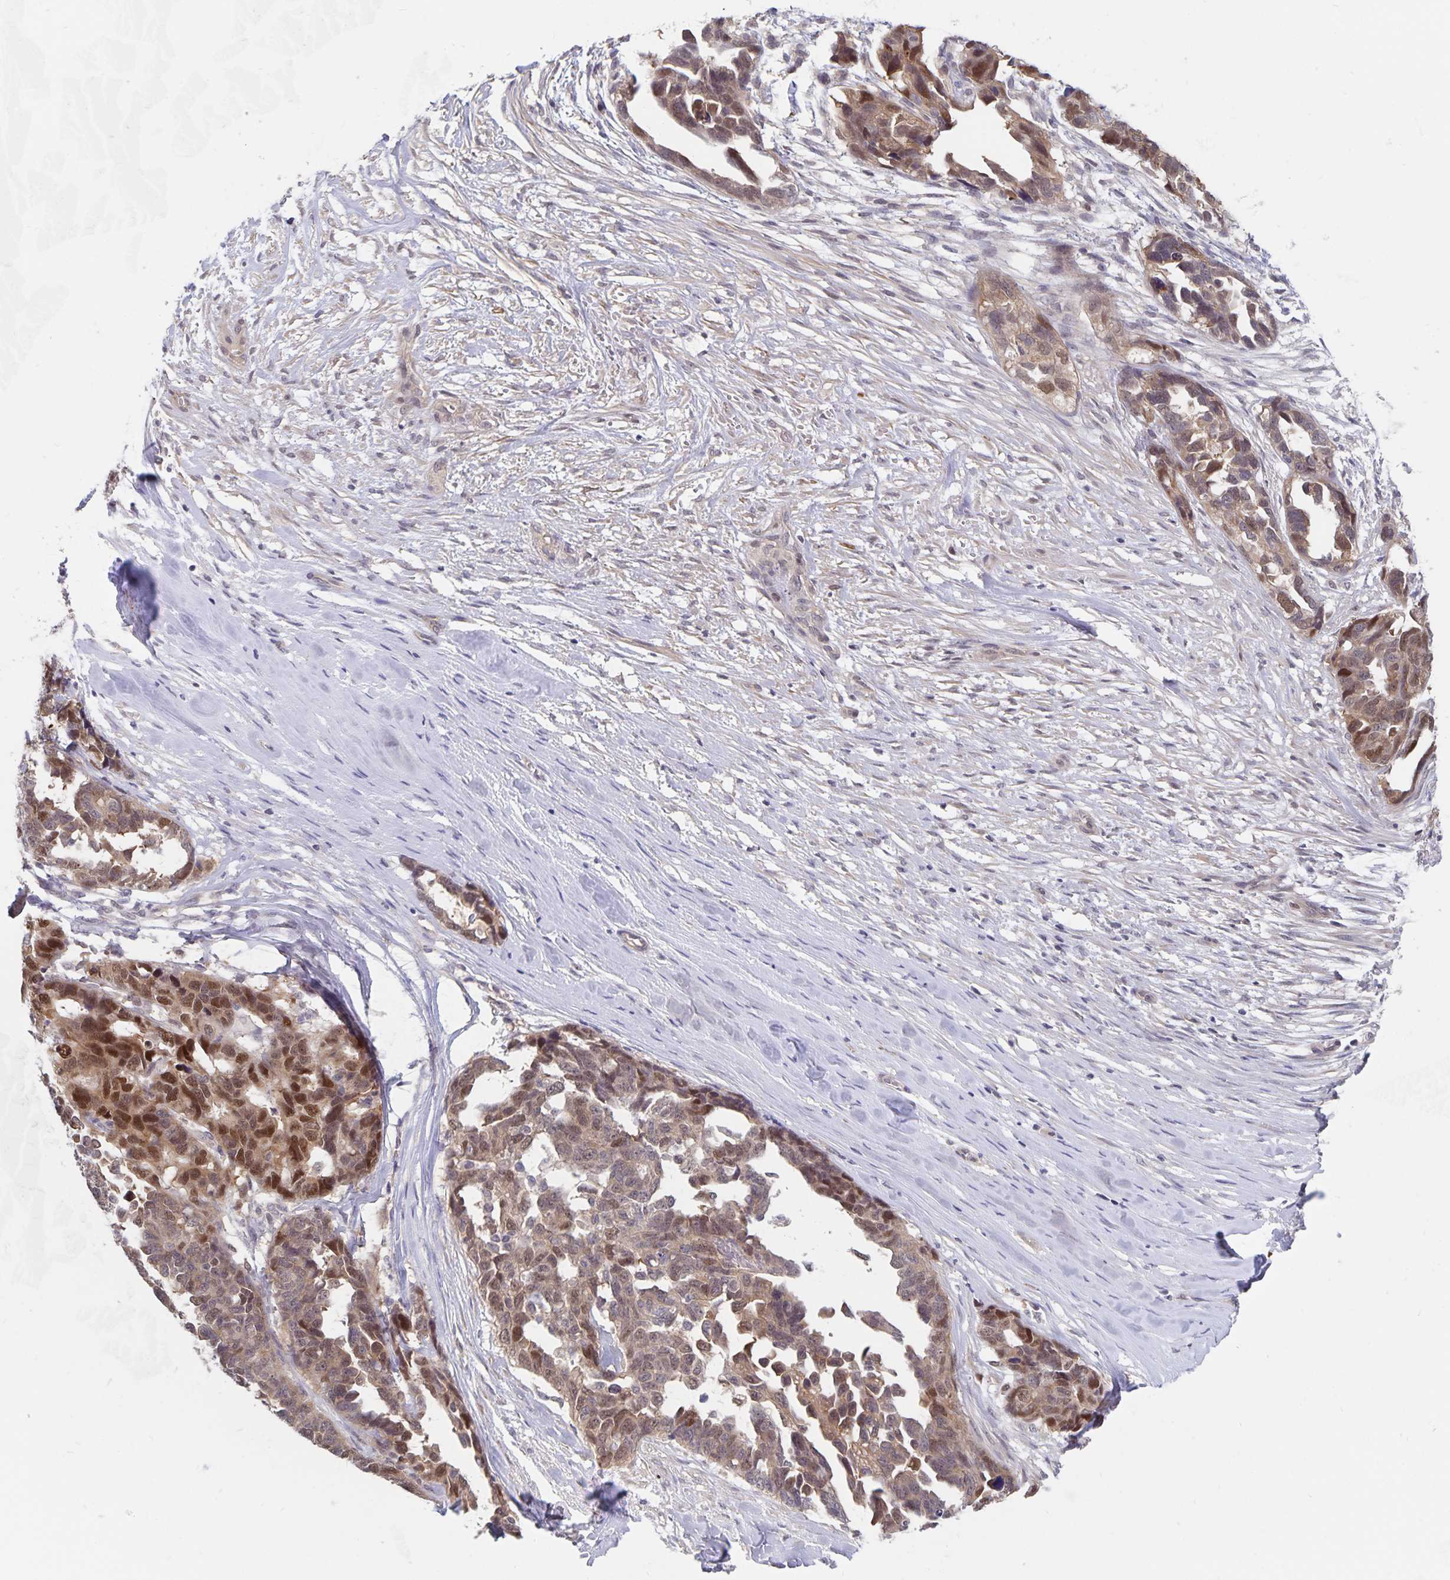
{"staining": {"intensity": "moderate", "quantity": ">75%", "location": "cytoplasmic/membranous,nuclear"}, "tissue": "ovarian cancer", "cell_type": "Tumor cells", "image_type": "cancer", "snomed": [{"axis": "morphology", "description": "Cystadenocarcinoma, serous, NOS"}, {"axis": "topography", "description": "Ovary"}], "caption": "Moderate cytoplasmic/membranous and nuclear staining for a protein is appreciated in approximately >75% of tumor cells of ovarian cancer (serous cystadenocarcinoma) using immunohistochemistry.", "gene": "BAG6", "patient": {"sex": "female", "age": 69}}